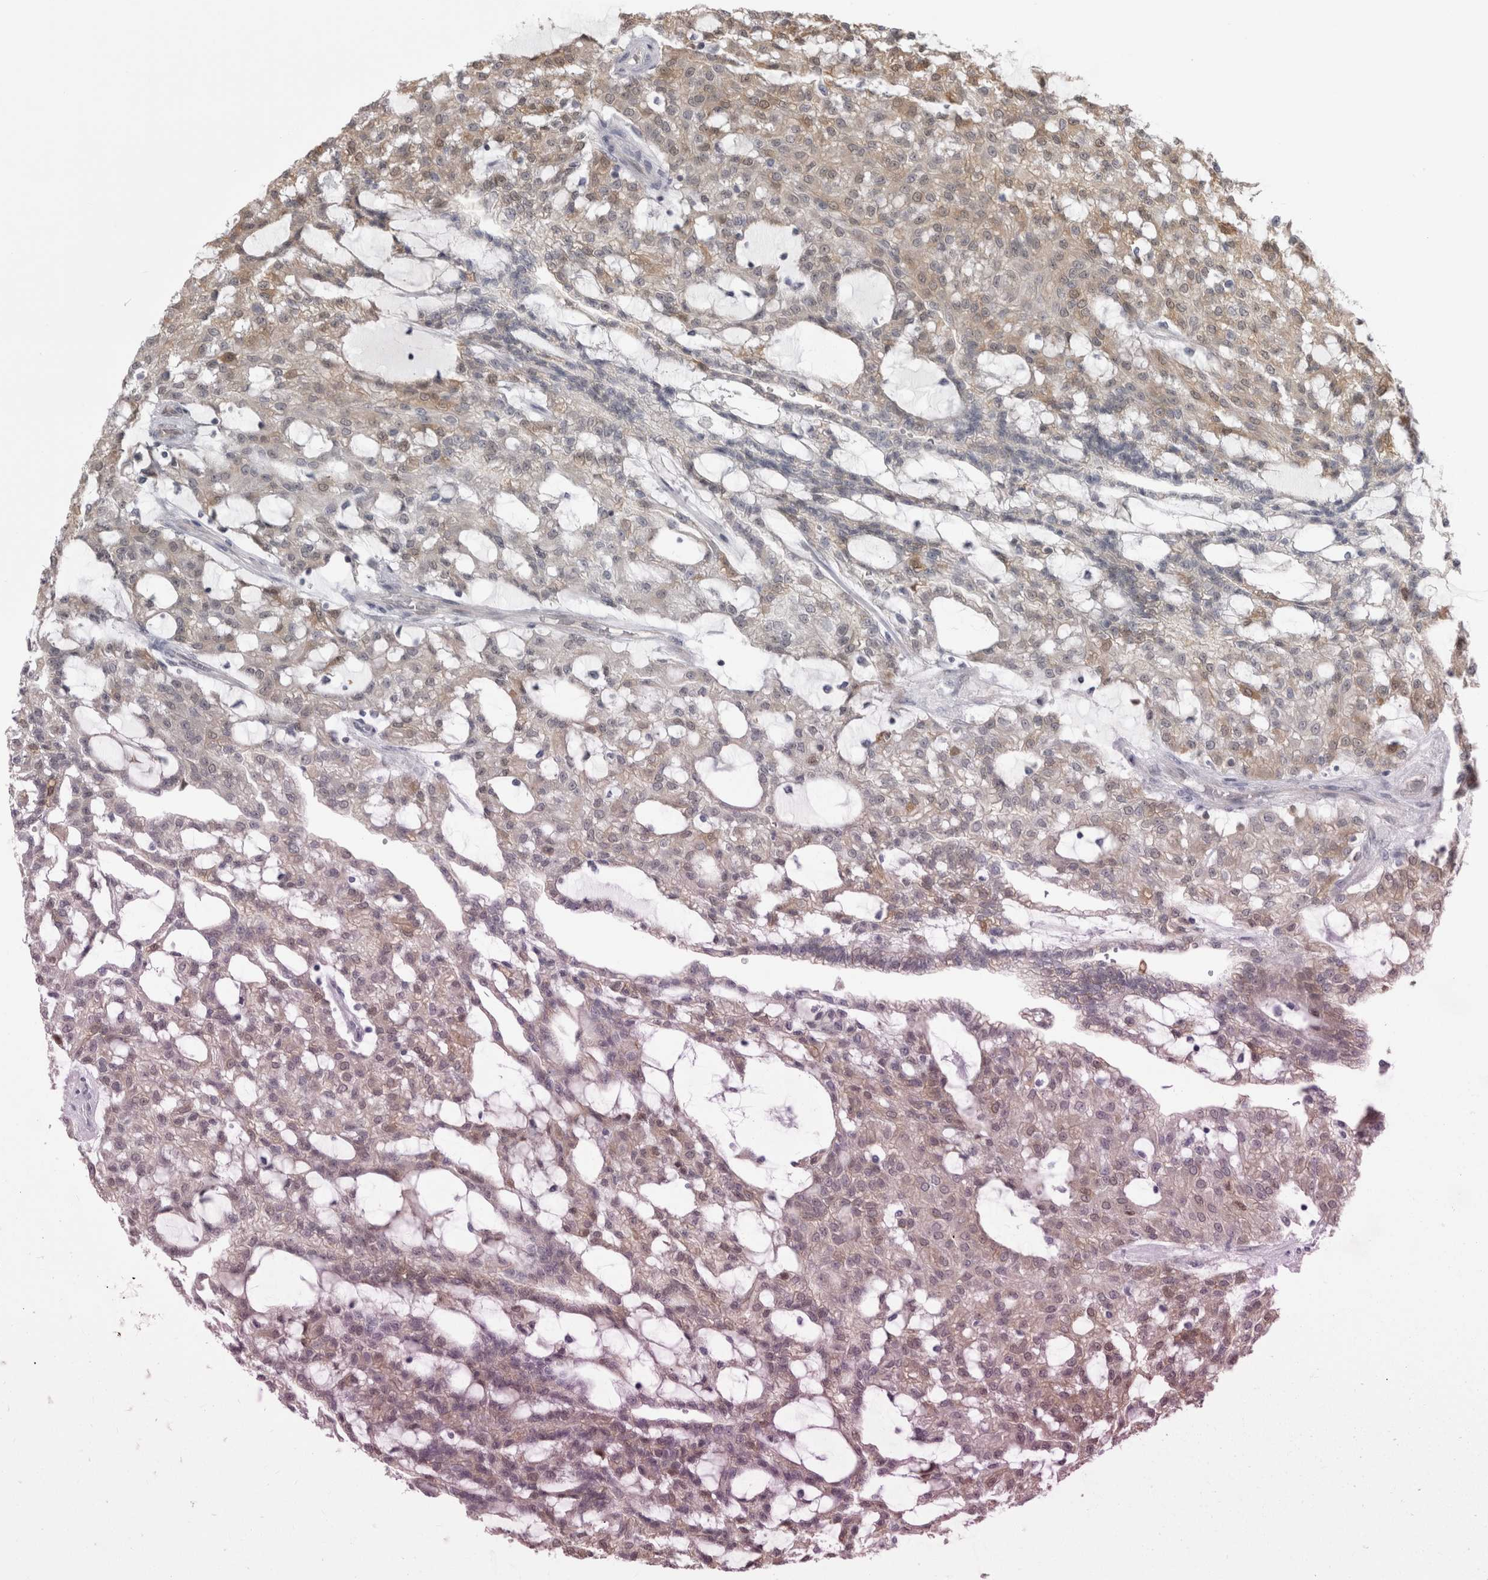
{"staining": {"intensity": "weak", "quantity": "25%-75%", "location": "cytoplasmic/membranous"}, "tissue": "renal cancer", "cell_type": "Tumor cells", "image_type": "cancer", "snomed": [{"axis": "morphology", "description": "Adenocarcinoma, NOS"}, {"axis": "topography", "description": "Kidney"}], "caption": "A photomicrograph showing weak cytoplasmic/membranous expression in approximately 25%-75% of tumor cells in adenocarcinoma (renal), as visualized by brown immunohistochemical staining.", "gene": "CHIC2", "patient": {"sex": "male", "age": 63}}